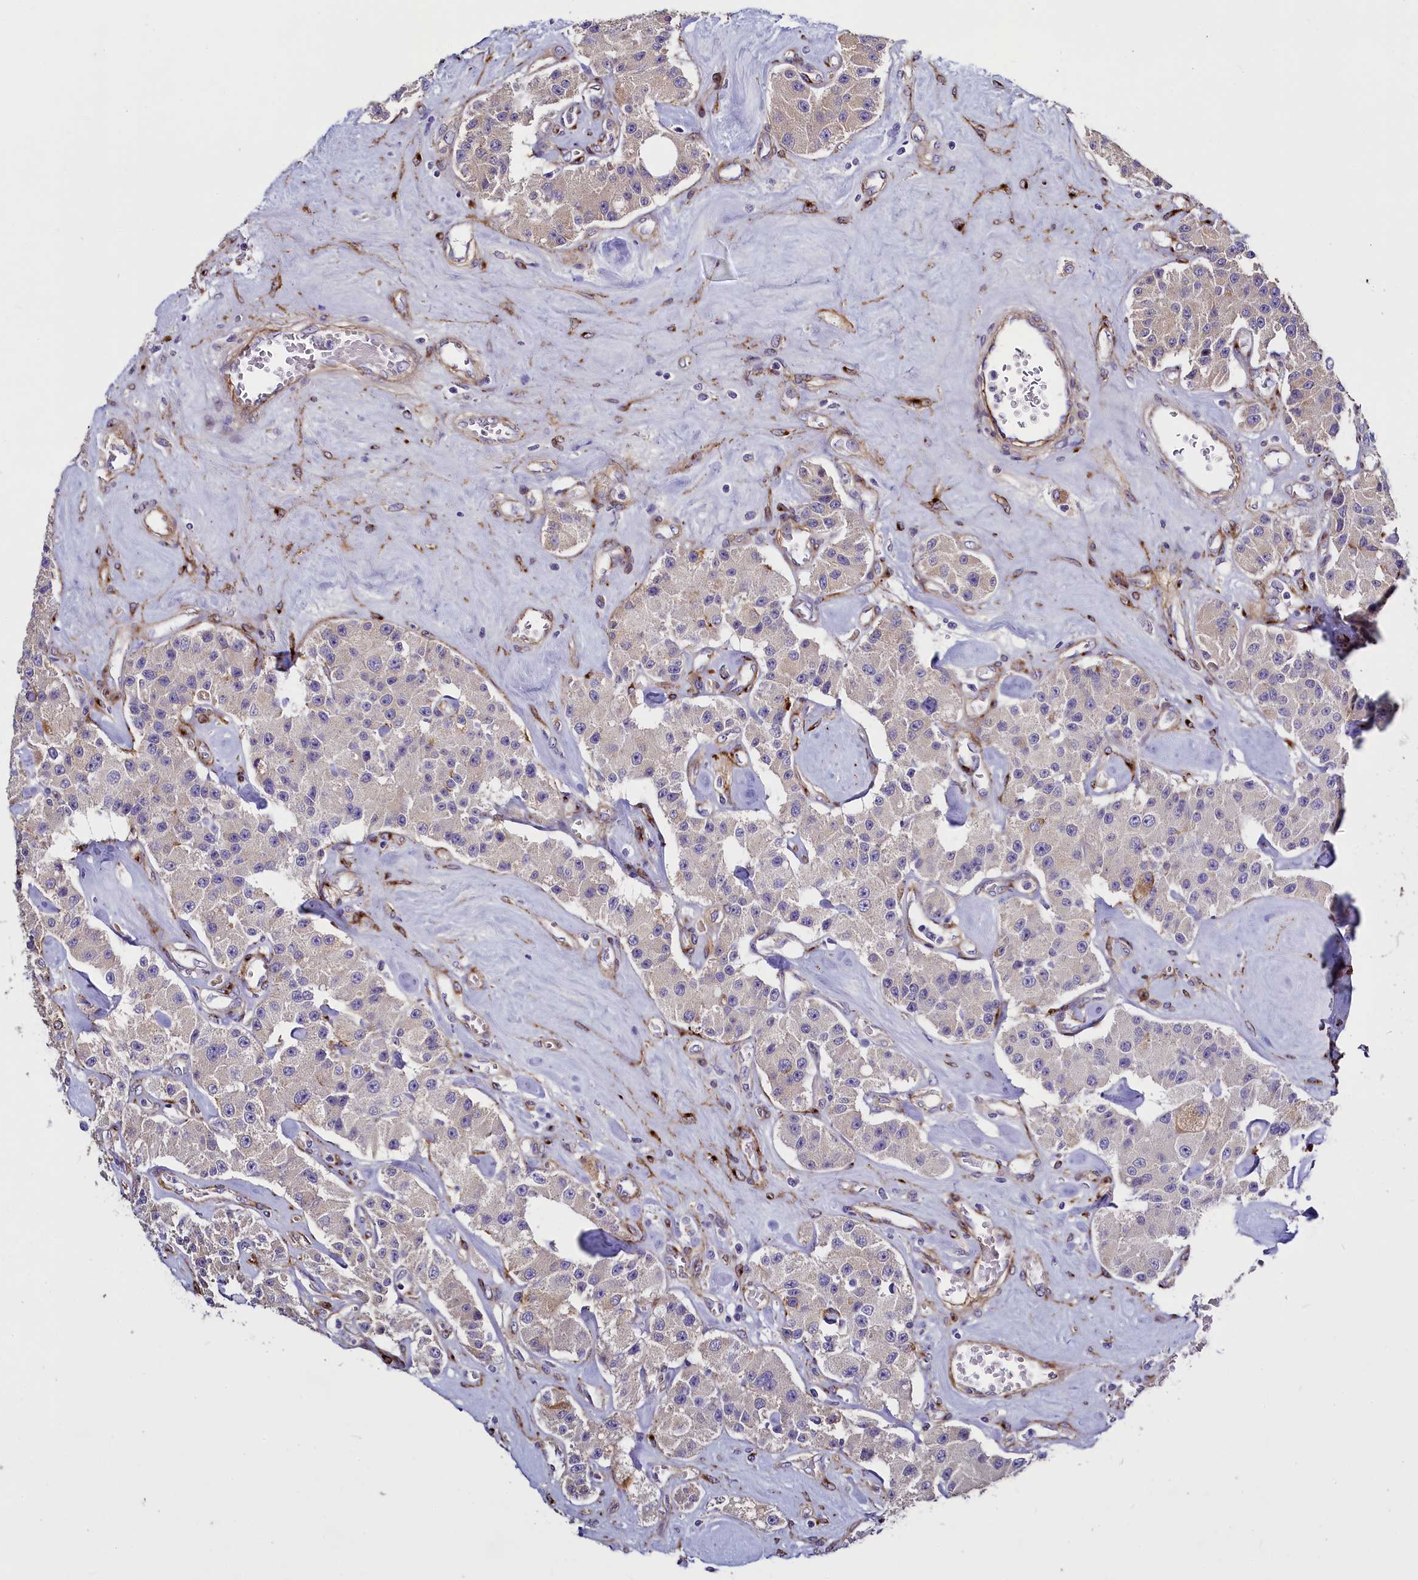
{"staining": {"intensity": "negative", "quantity": "none", "location": "none"}, "tissue": "carcinoid", "cell_type": "Tumor cells", "image_type": "cancer", "snomed": [{"axis": "morphology", "description": "Carcinoid, malignant, NOS"}, {"axis": "topography", "description": "Pancreas"}], "caption": "Immunohistochemistry of human malignant carcinoid exhibits no staining in tumor cells.", "gene": "MRC2", "patient": {"sex": "male", "age": 41}}